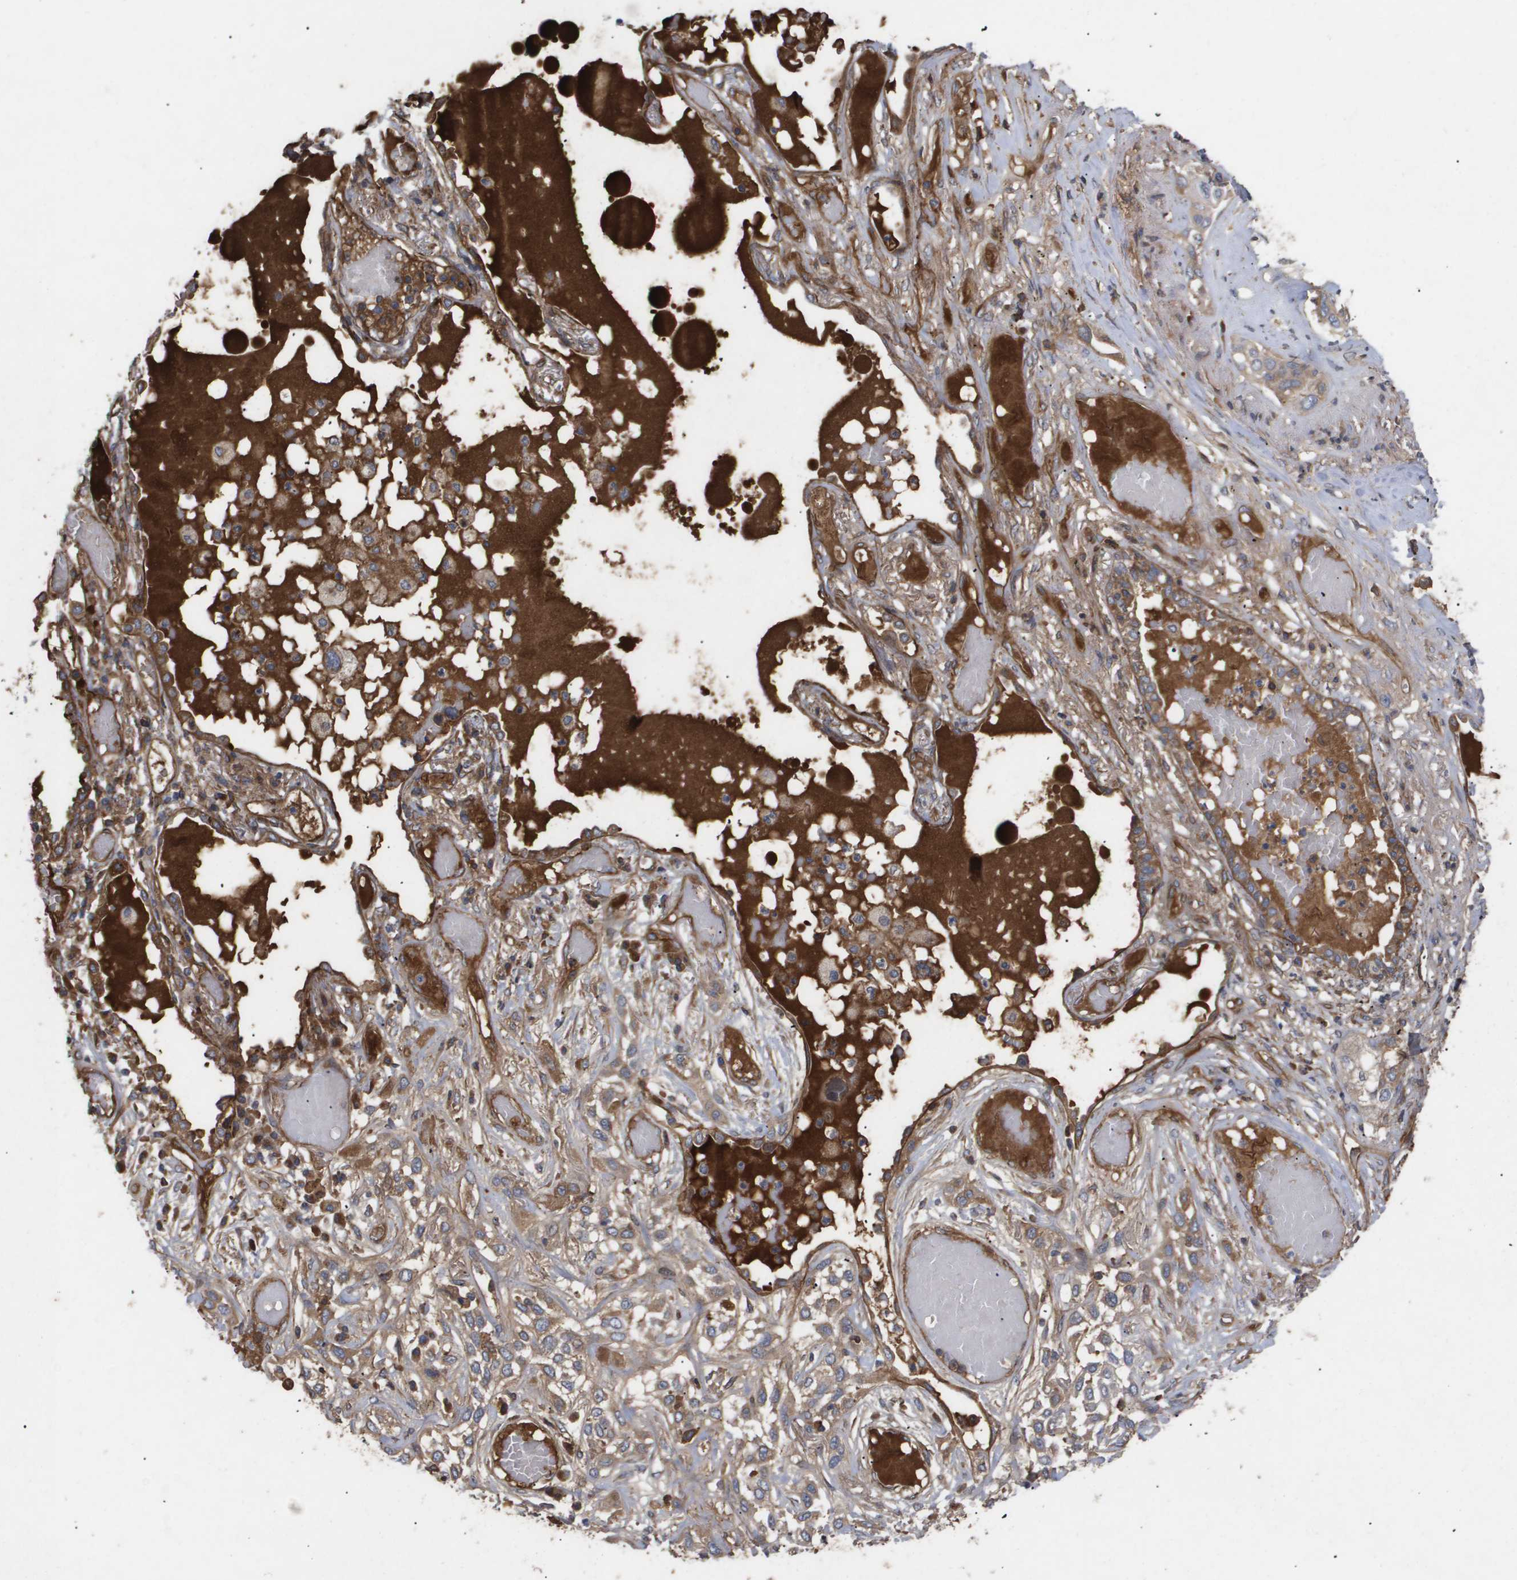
{"staining": {"intensity": "moderate", "quantity": ">75%", "location": "cytoplasmic/membranous"}, "tissue": "lung cancer", "cell_type": "Tumor cells", "image_type": "cancer", "snomed": [{"axis": "morphology", "description": "Squamous cell carcinoma, NOS"}, {"axis": "topography", "description": "Lung"}], "caption": "A brown stain highlights moderate cytoplasmic/membranous expression of a protein in human lung squamous cell carcinoma tumor cells.", "gene": "TNS1", "patient": {"sex": "male", "age": 71}}